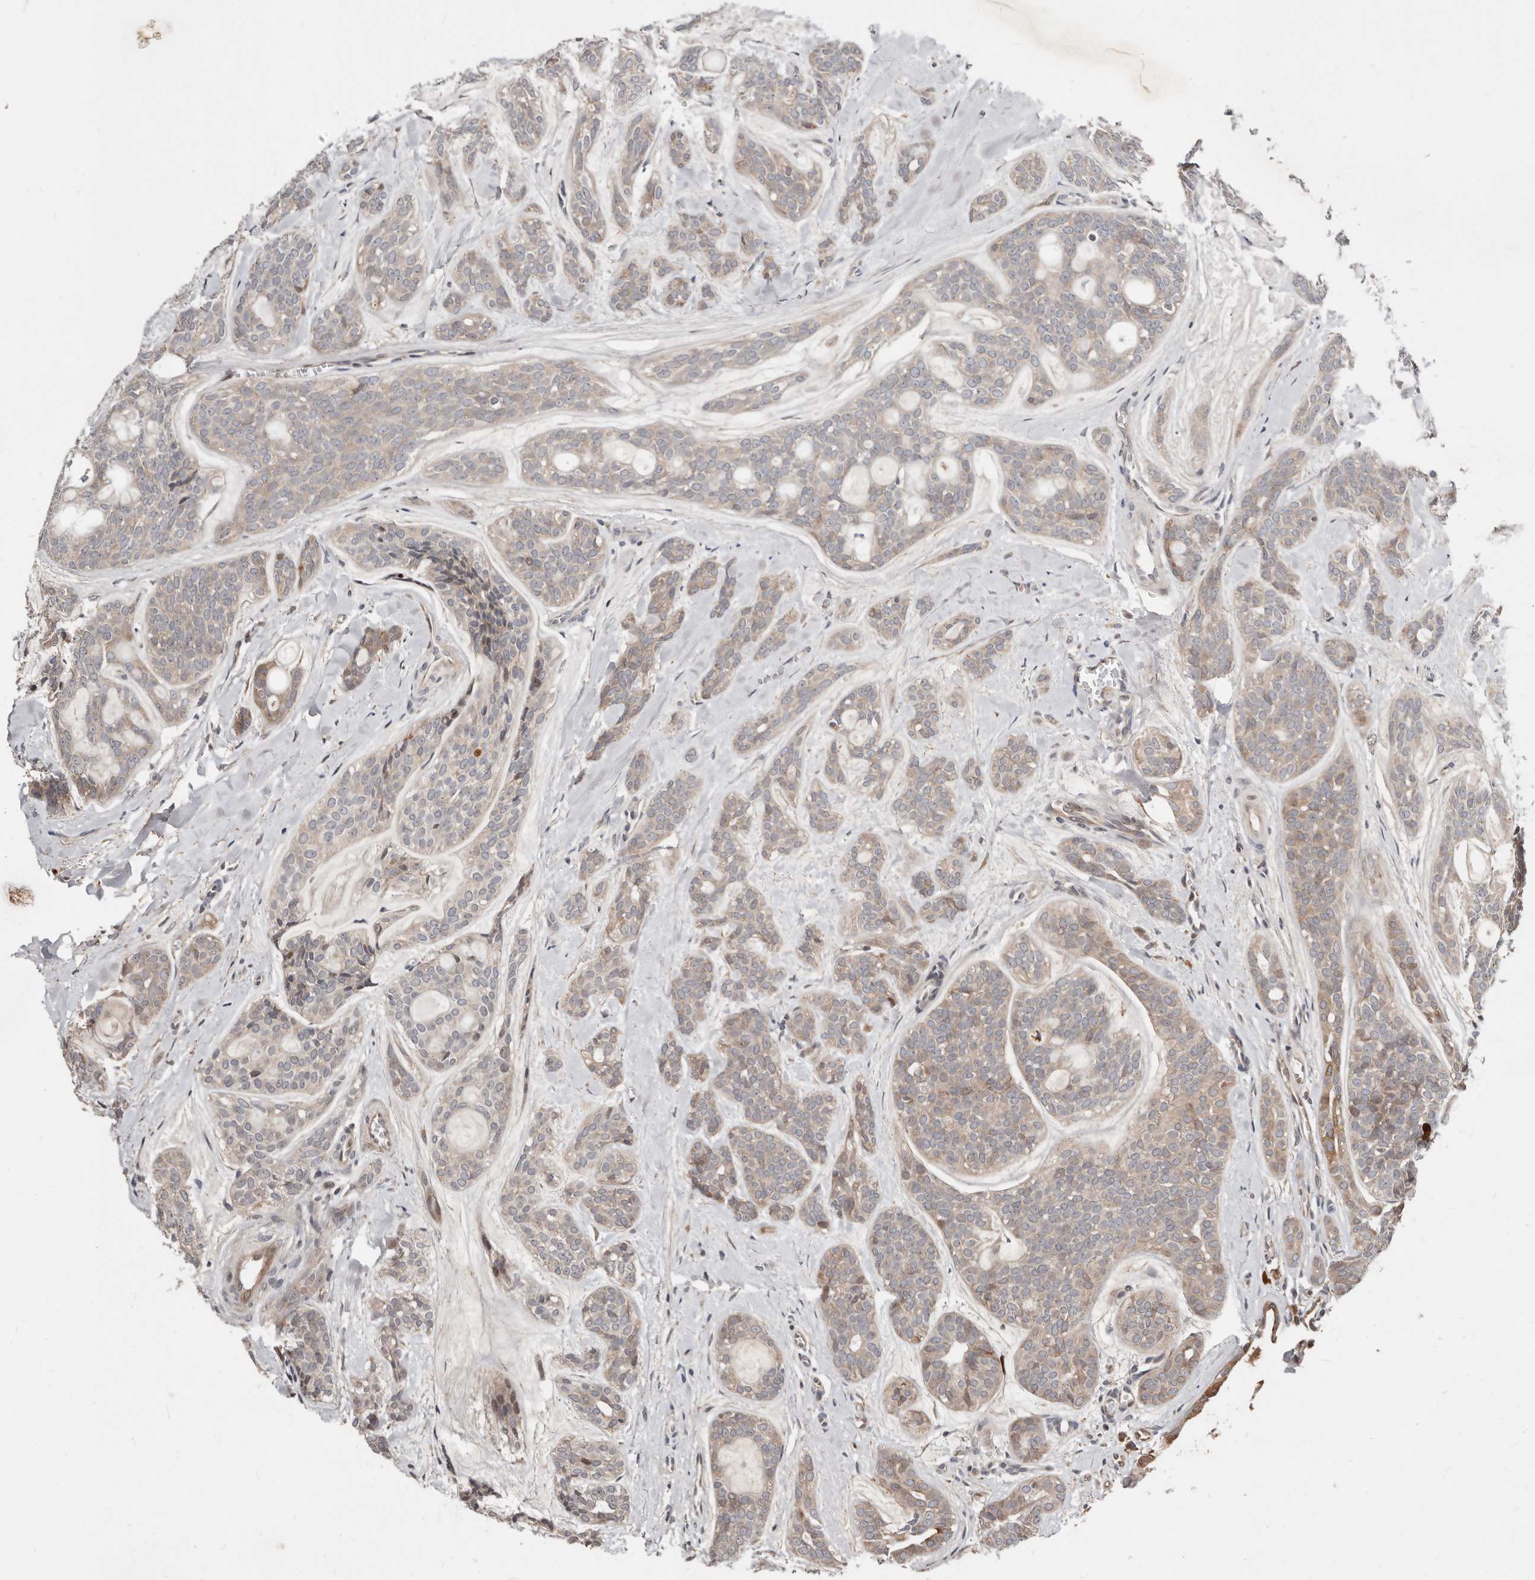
{"staining": {"intensity": "moderate", "quantity": "<25%", "location": "cytoplasmic/membranous"}, "tissue": "head and neck cancer", "cell_type": "Tumor cells", "image_type": "cancer", "snomed": [{"axis": "morphology", "description": "Adenocarcinoma, NOS"}, {"axis": "topography", "description": "Head-Neck"}], "caption": "Adenocarcinoma (head and neck) stained with DAB (3,3'-diaminobenzidine) immunohistochemistry exhibits low levels of moderate cytoplasmic/membranous positivity in approximately <25% of tumor cells.", "gene": "SMYD4", "patient": {"sex": "male", "age": 66}}